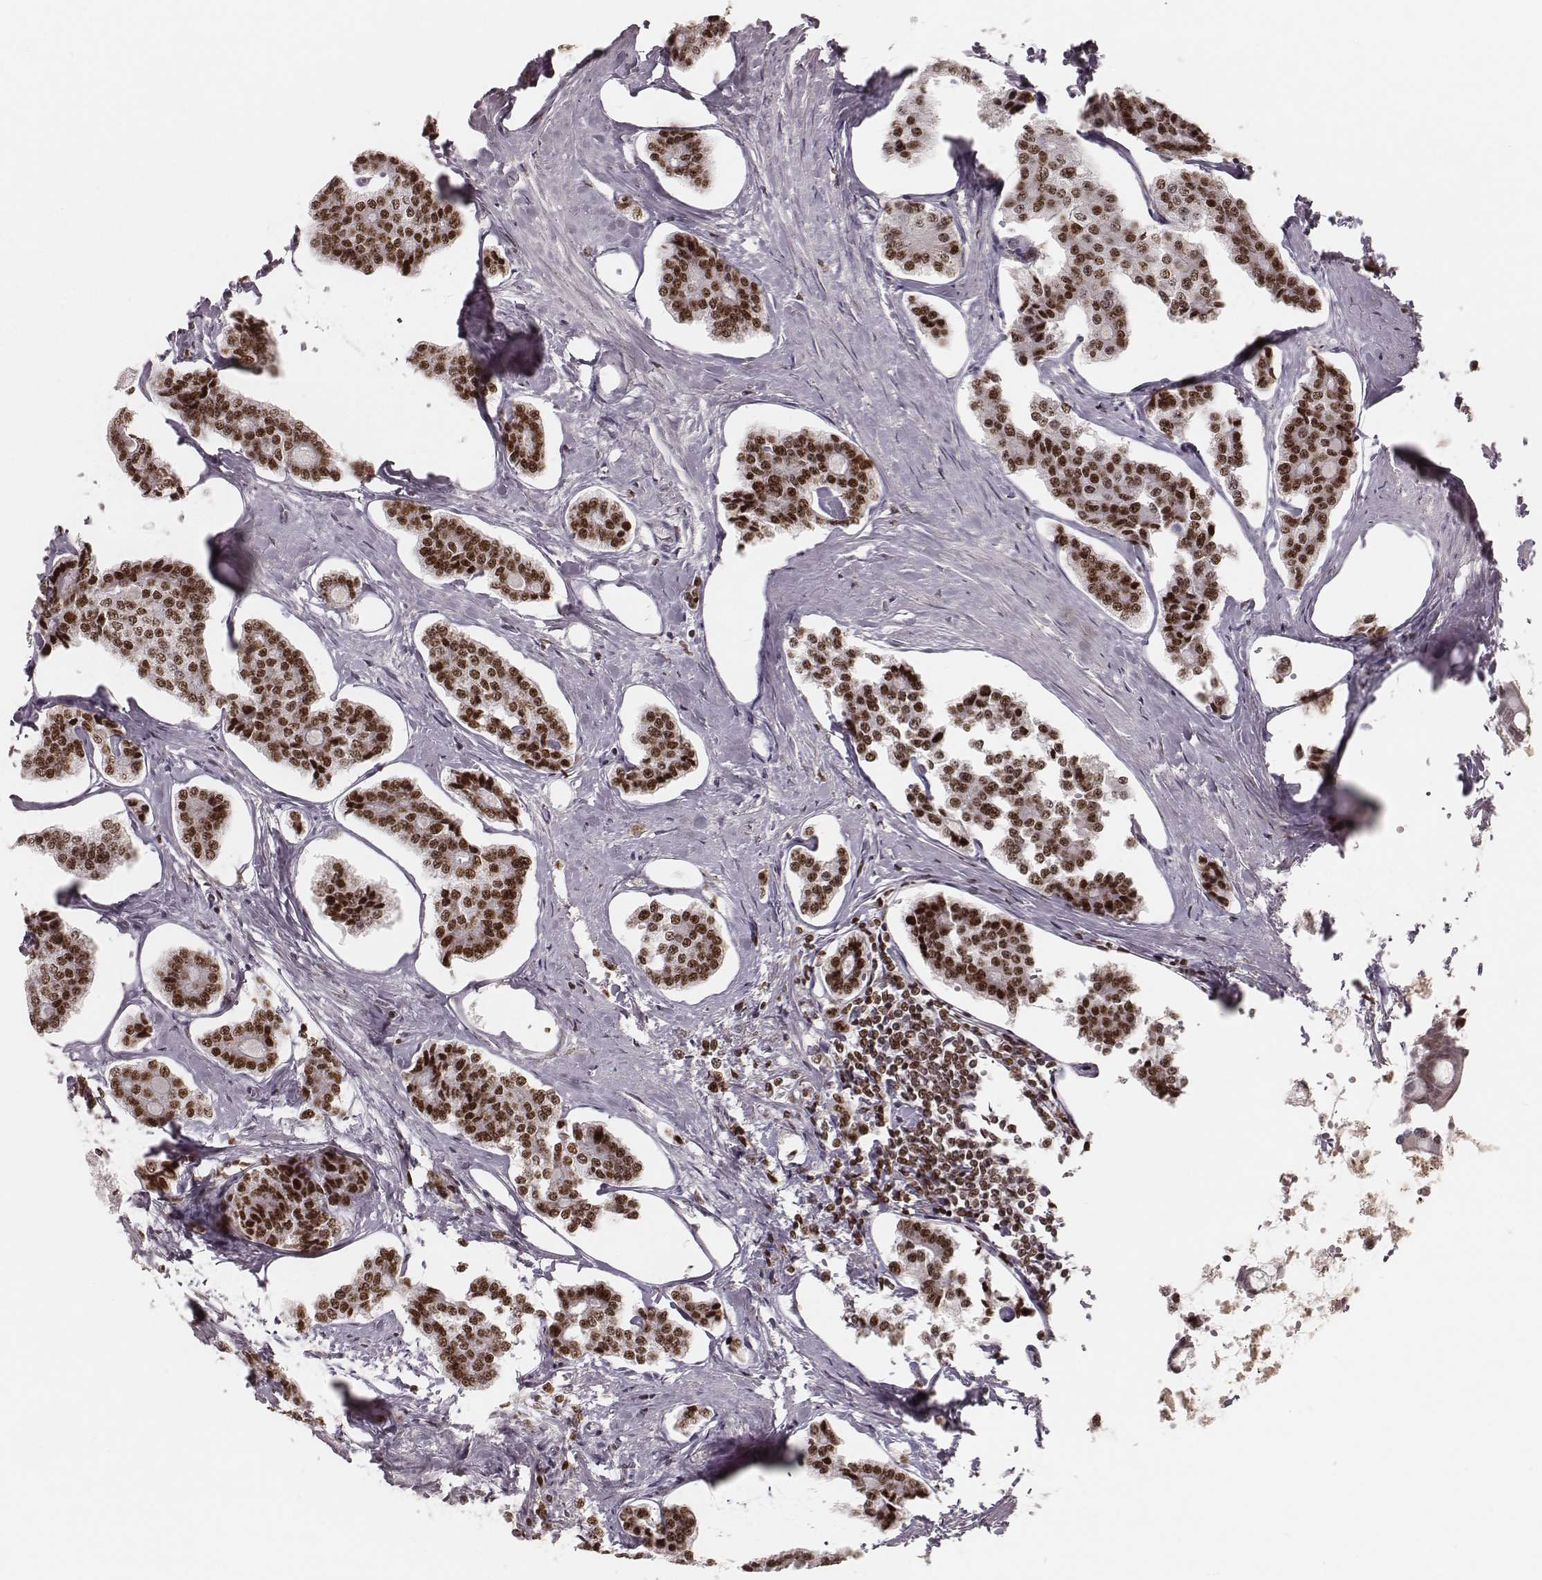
{"staining": {"intensity": "strong", "quantity": ">75%", "location": "nuclear"}, "tissue": "carcinoid", "cell_type": "Tumor cells", "image_type": "cancer", "snomed": [{"axis": "morphology", "description": "Carcinoid, malignant, NOS"}, {"axis": "topography", "description": "Small intestine"}], "caption": "A histopathology image showing strong nuclear expression in approximately >75% of tumor cells in carcinoid (malignant), as visualized by brown immunohistochemical staining.", "gene": "PARP1", "patient": {"sex": "female", "age": 65}}